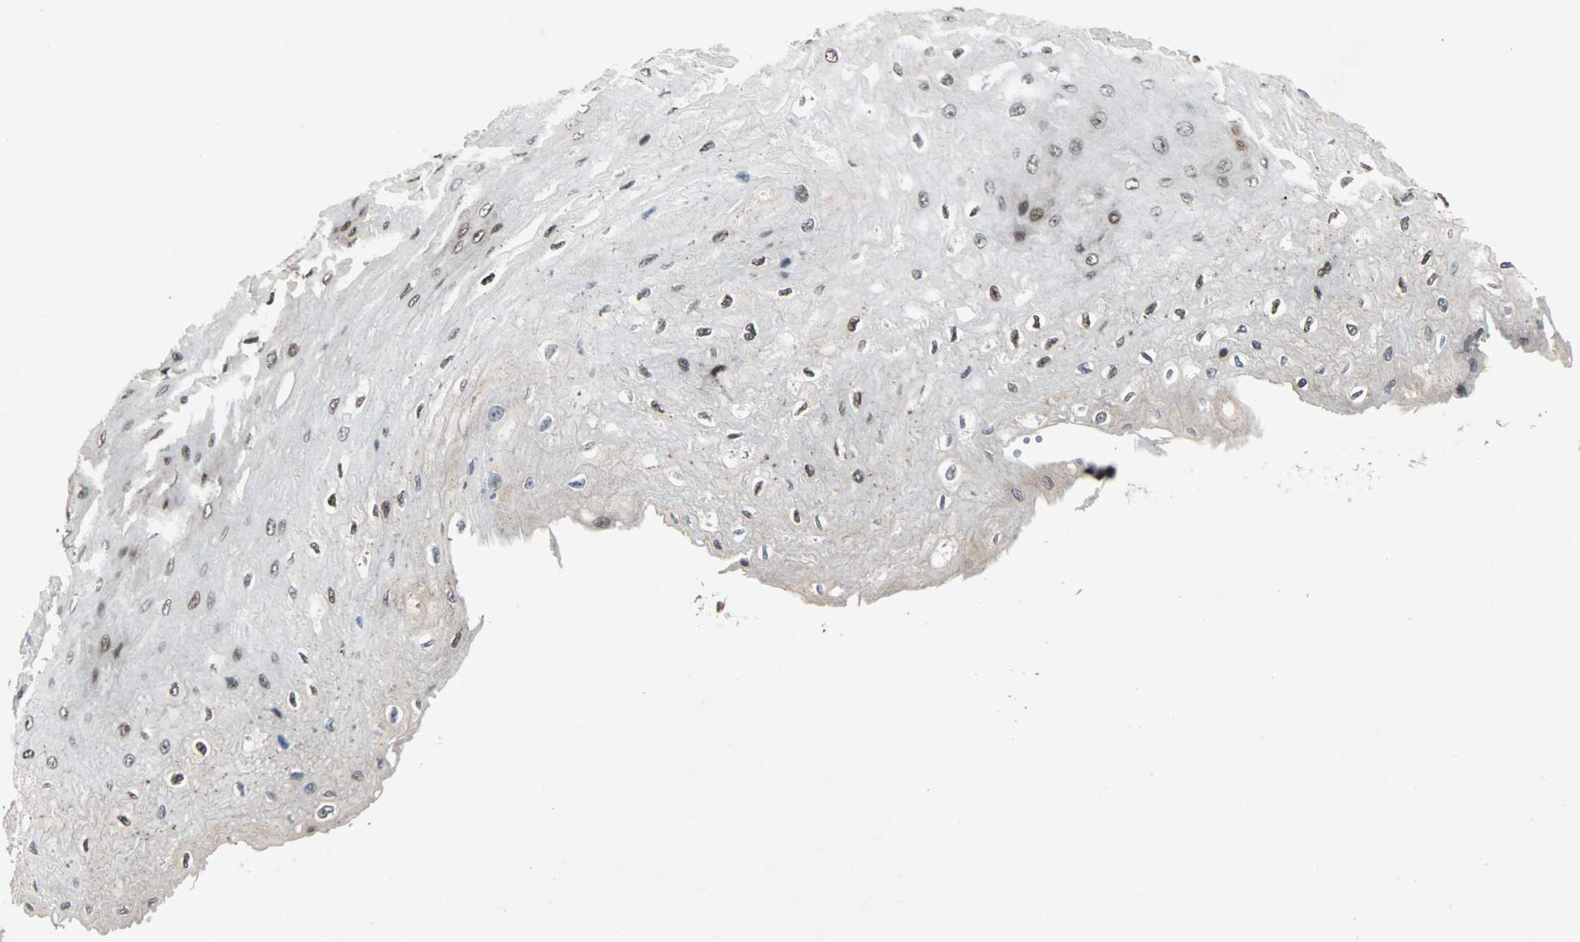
{"staining": {"intensity": "strong", "quantity": ">75%", "location": "cytoplasmic/membranous,nuclear"}, "tissue": "esophagus", "cell_type": "Squamous epithelial cells", "image_type": "normal", "snomed": [{"axis": "morphology", "description": "Normal tissue, NOS"}, {"axis": "topography", "description": "Esophagus"}], "caption": "Strong cytoplasmic/membranous,nuclear expression is appreciated in approximately >75% of squamous epithelial cells in benign esophagus. The staining was performed using DAB (3,3'-diaminobenzidine), with brown indicating positive protein expression. Nuclei are stained blue with hematoxylin.", "gene": "ACLY", "patient": {"sex": "female", "age": 72}}